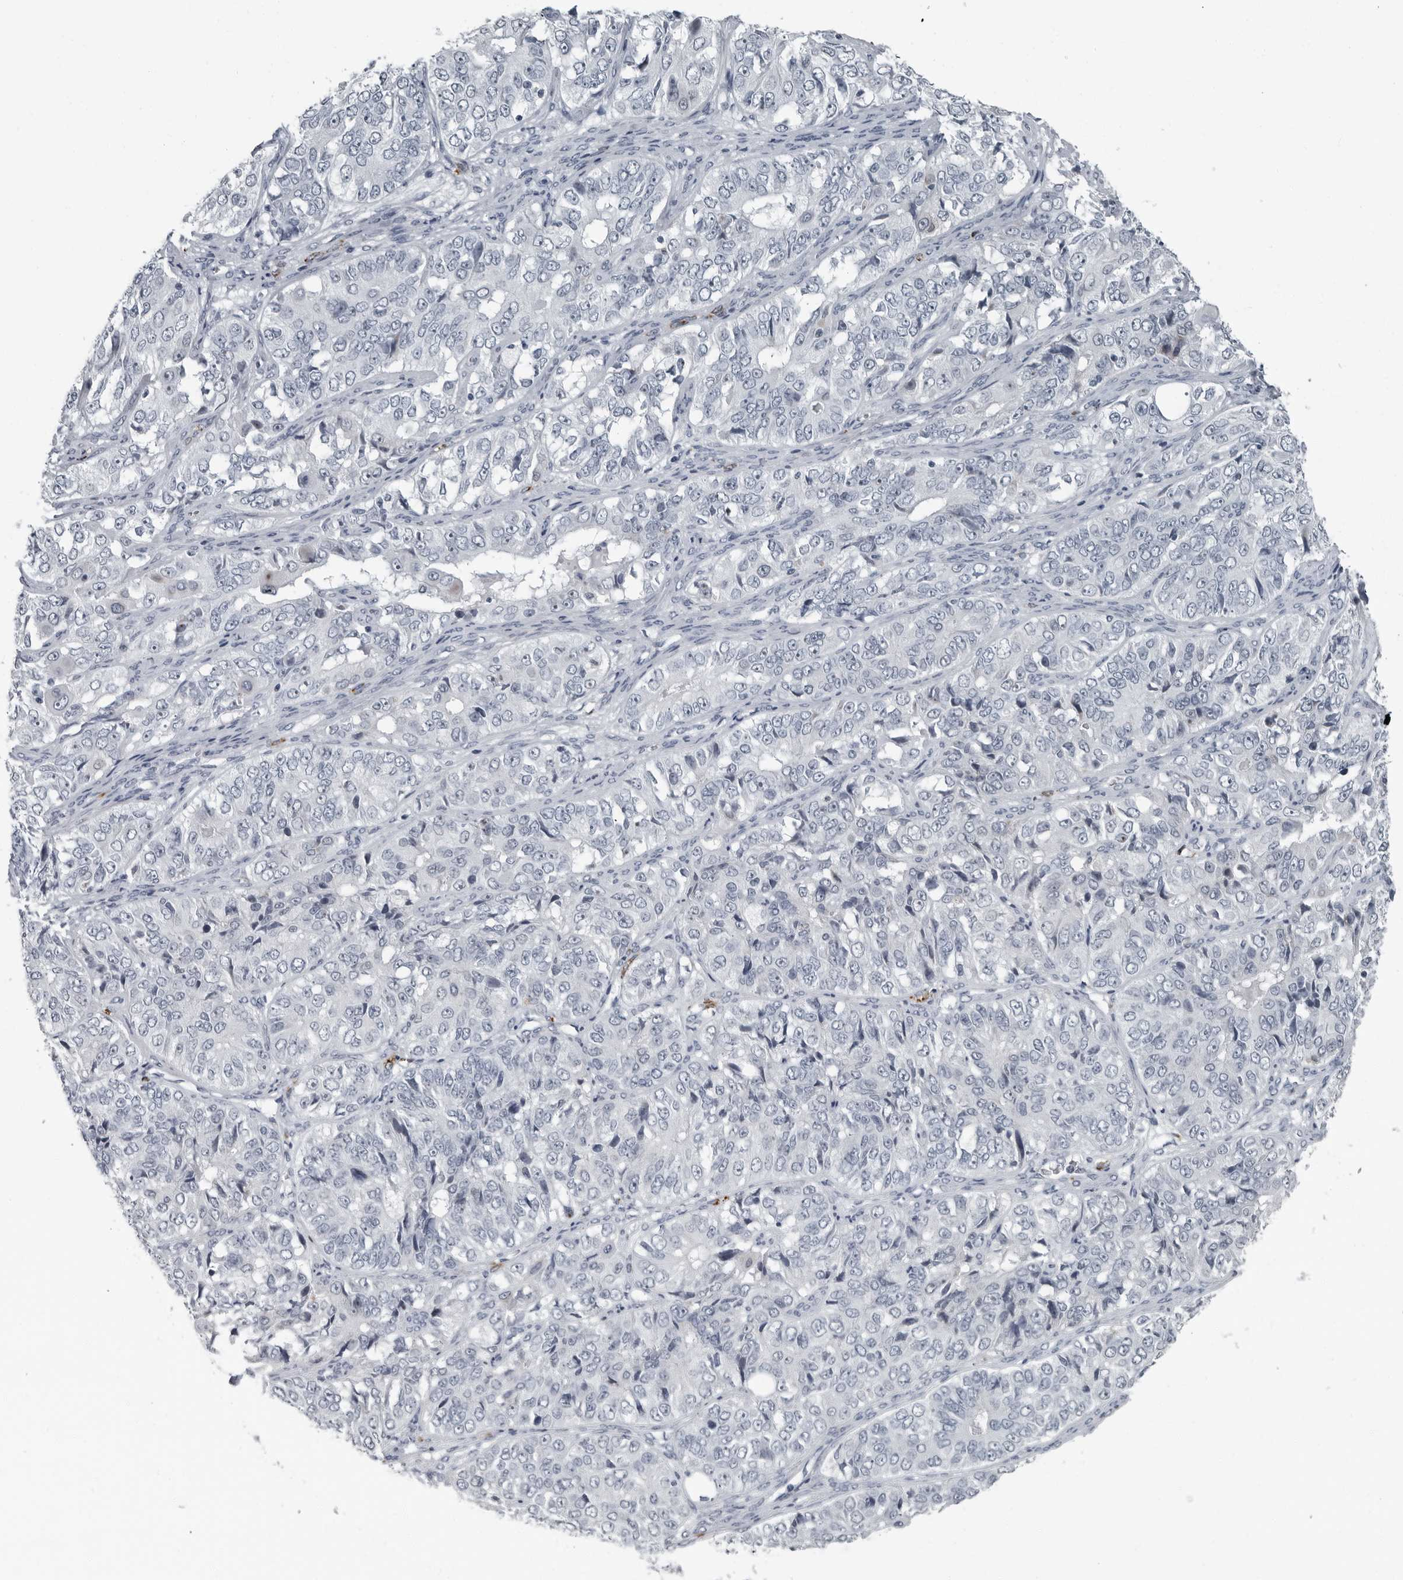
{"staining": {"intensity": "negative", "quantity": "none", "location": "none"}, "tissue": "ovarian cancer", "cell_type": "Tumor cells", "image_type": "cancer", "snomed": [{"axis": "morphology", "description": "Carcinoma, endometroid"}, {"axis": "topography", "description": "Ovary"}], "caption": "Tumor cells are negative for protein expression in human ovarian cancer. (DAB (3,3'-diaminobenzidine) immunohistochemistry (IHC) with hematoxylin counter stain).", "gene": "PDCD11", "patient": {"sex": "female", "age": 51}}